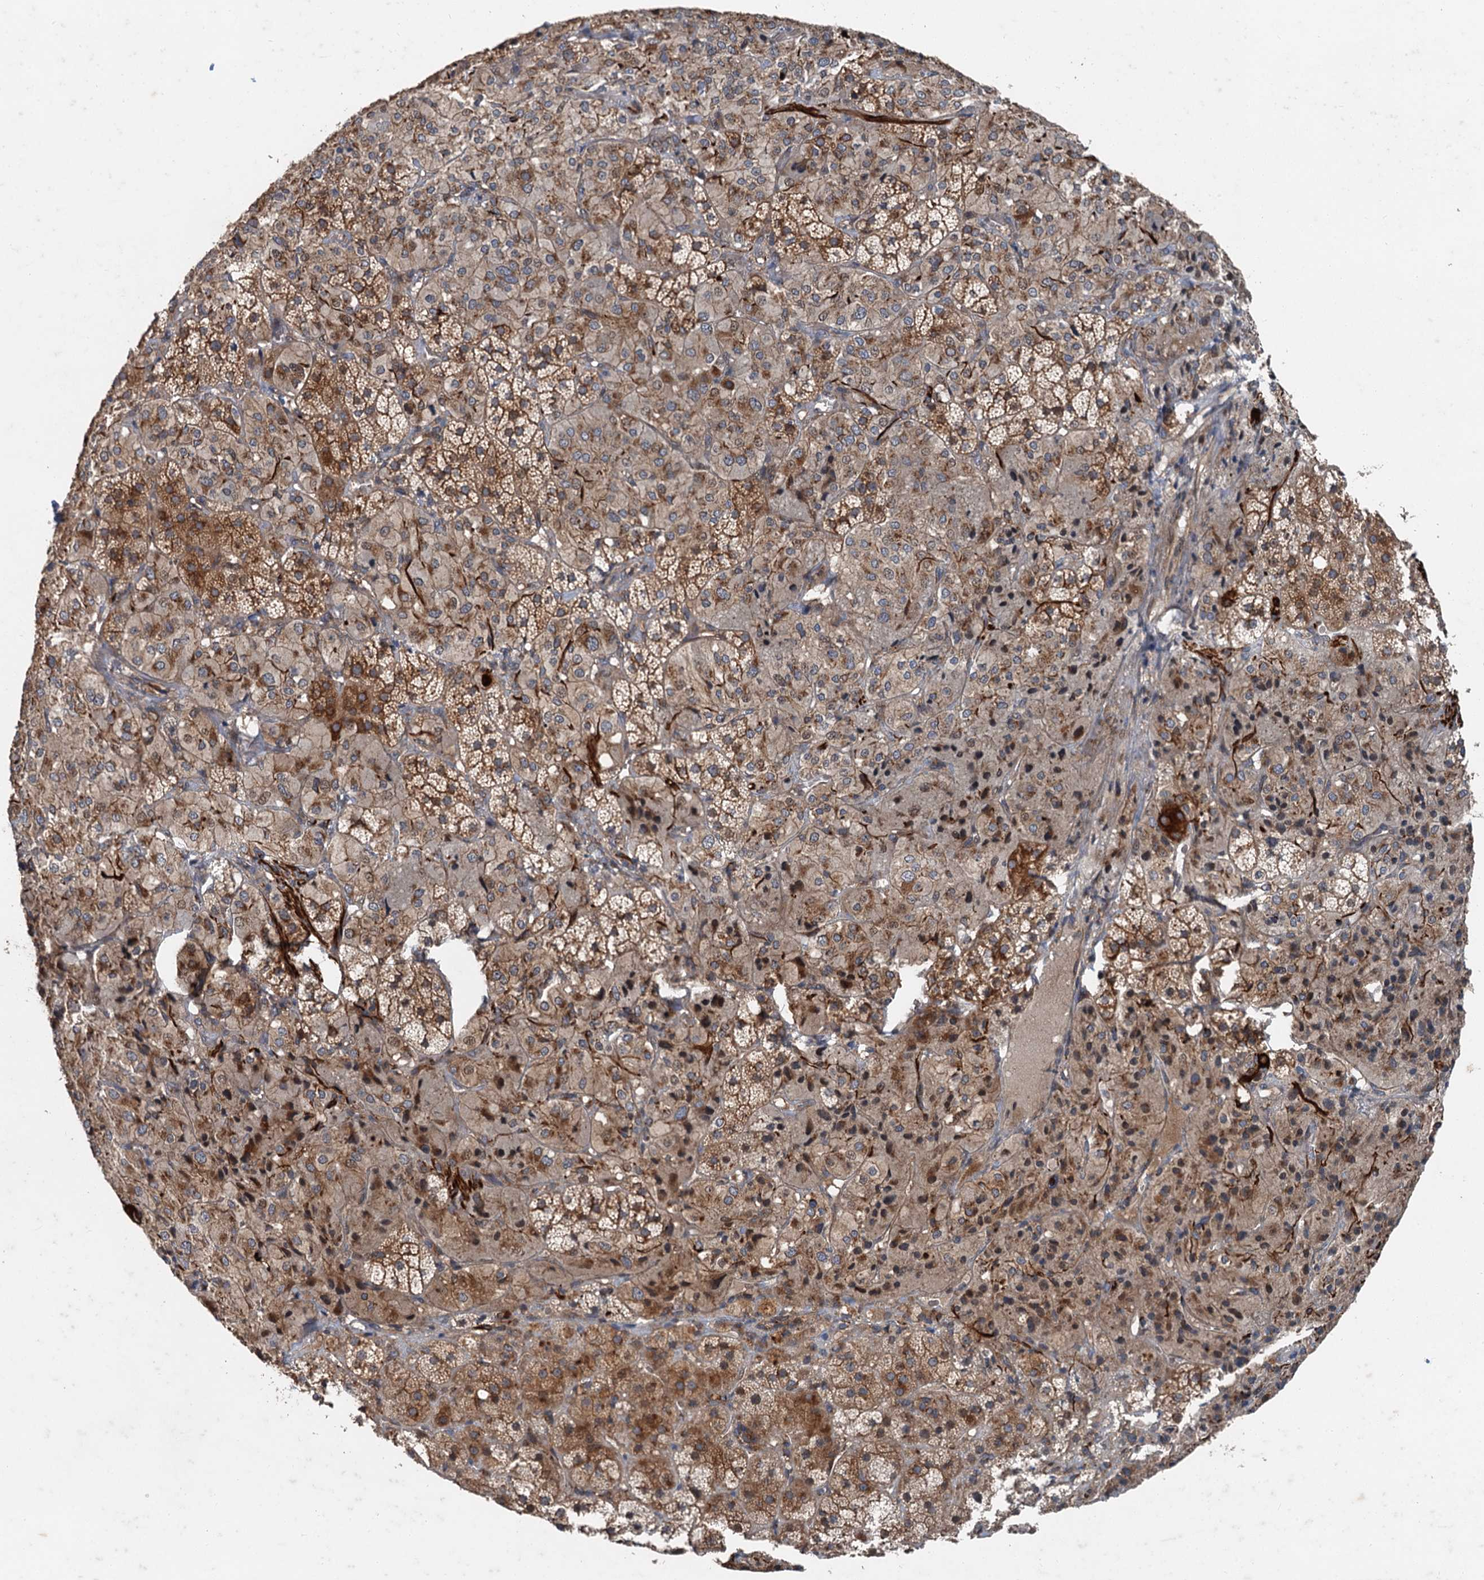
{"staining": {"intensity": "moderate", "quantity": ">75%", "location": "cytoplasmic/membranous,nuclear"}, "tissue": "adrenal gland", "cell_type": "Glandular cells", "image_type": "normal", "snomed": [{"axis": "morphology", "description": "Normal tissue, NOS"}, {"axis": "topography", "description": "Adrenal gland"}], "caption": "Immunohistochemistry staining of normal adrenal gland, which exhibits medium levels of moderate cytoplasmic/membranous,nuclear positivity in approximately >75% of glandular cells indicating moderate cytoplasmic/membranous,nuclear protein staining. The staining was performed using DAB (3,3'-diaminobenzidine) (brown) for protein detection and nuclei were counterstained in hematoxylin (blue).", "gene": "ANKRD26", "patient": {"sex": "female", "age": 44}}